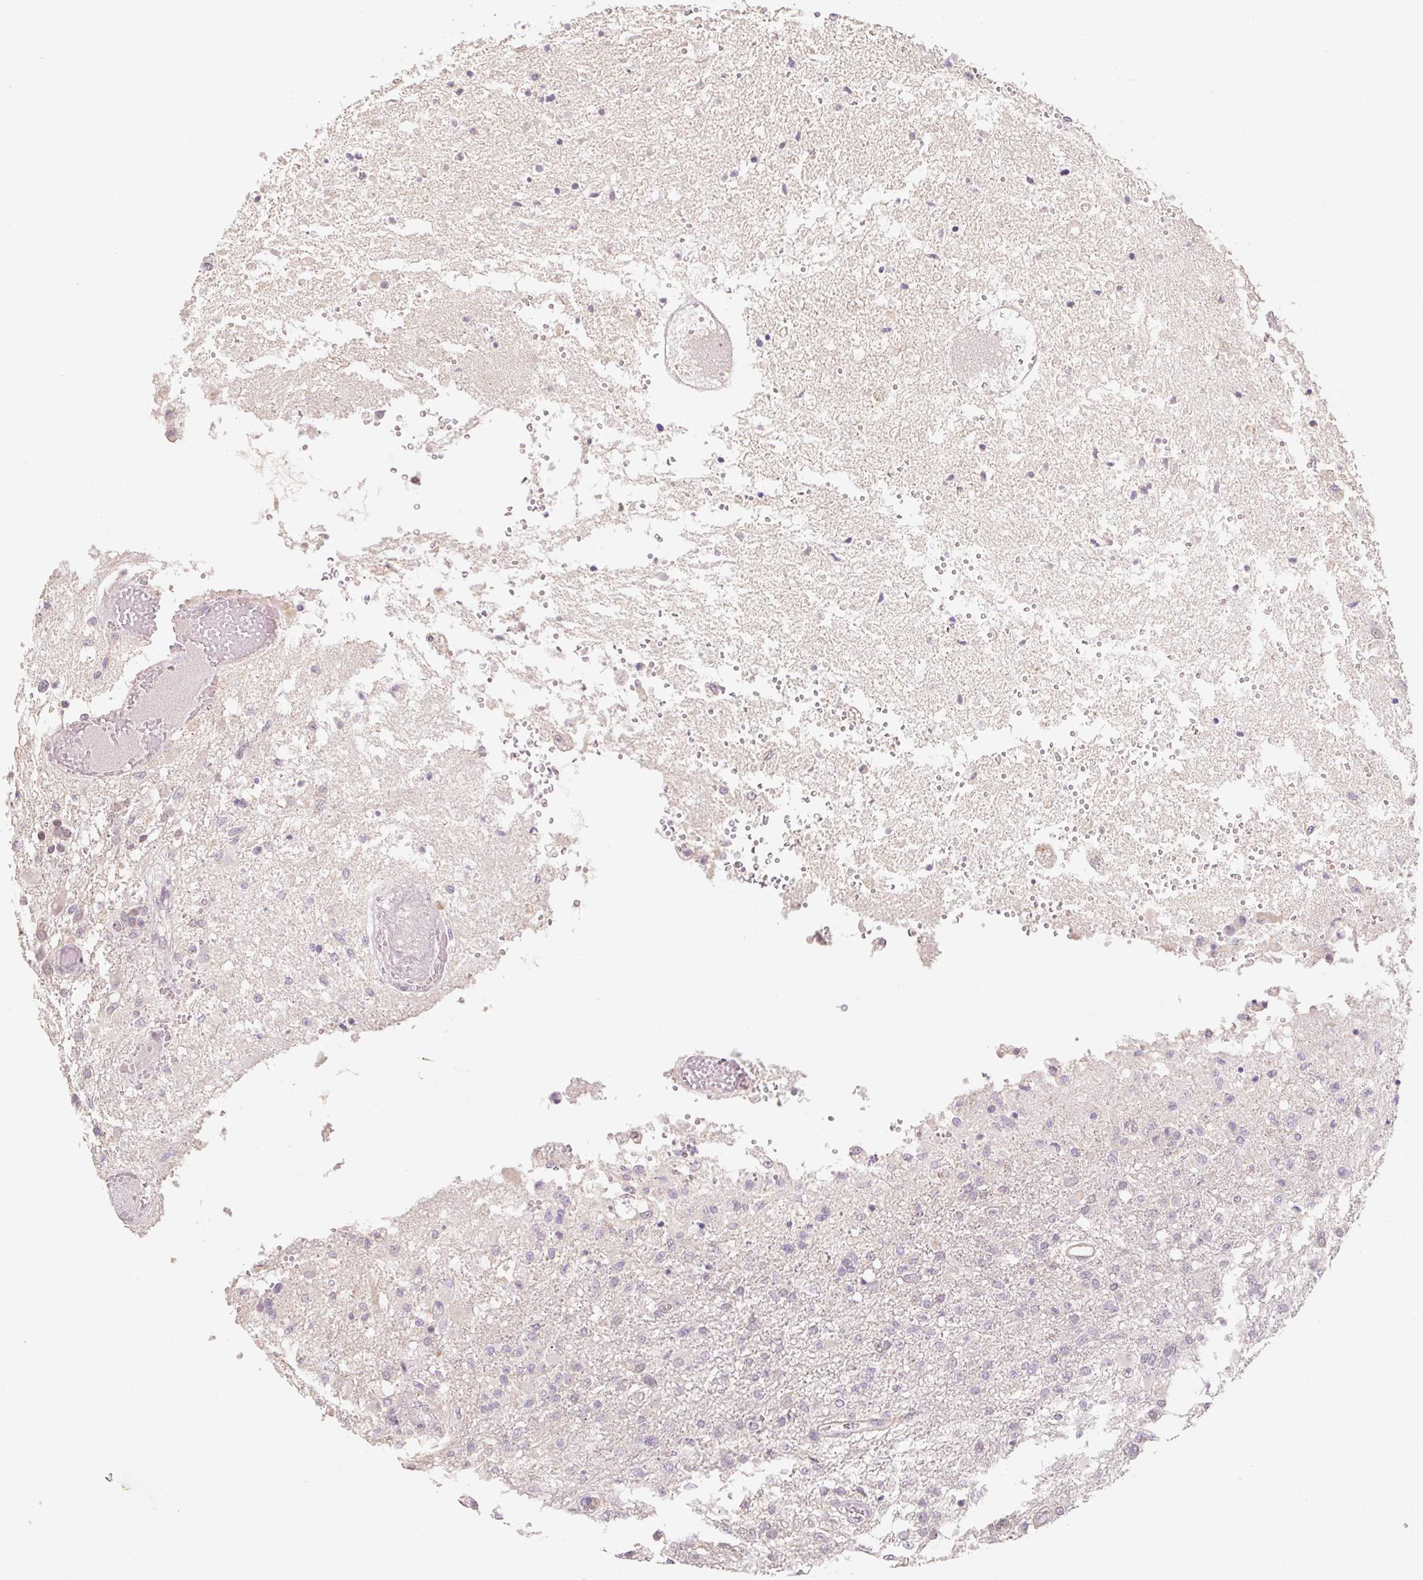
{"staining": {"intensity": "negative", "quantity": "none", "location": "none"}, "tissue": "glioma", "cell_type": "Tumor cells", "image_type": "cancer", "snomed": [{"axis": "morphology", "description": "Glioma, malignant, High grade"}, {"axis": "topography", "description": "Brain"}], "caption": "Tumor cells are negative for protein expression in human malignant glioma (high-grade).", "gene": "MIA2", "patient": {"sex": "female", "age": 74}}